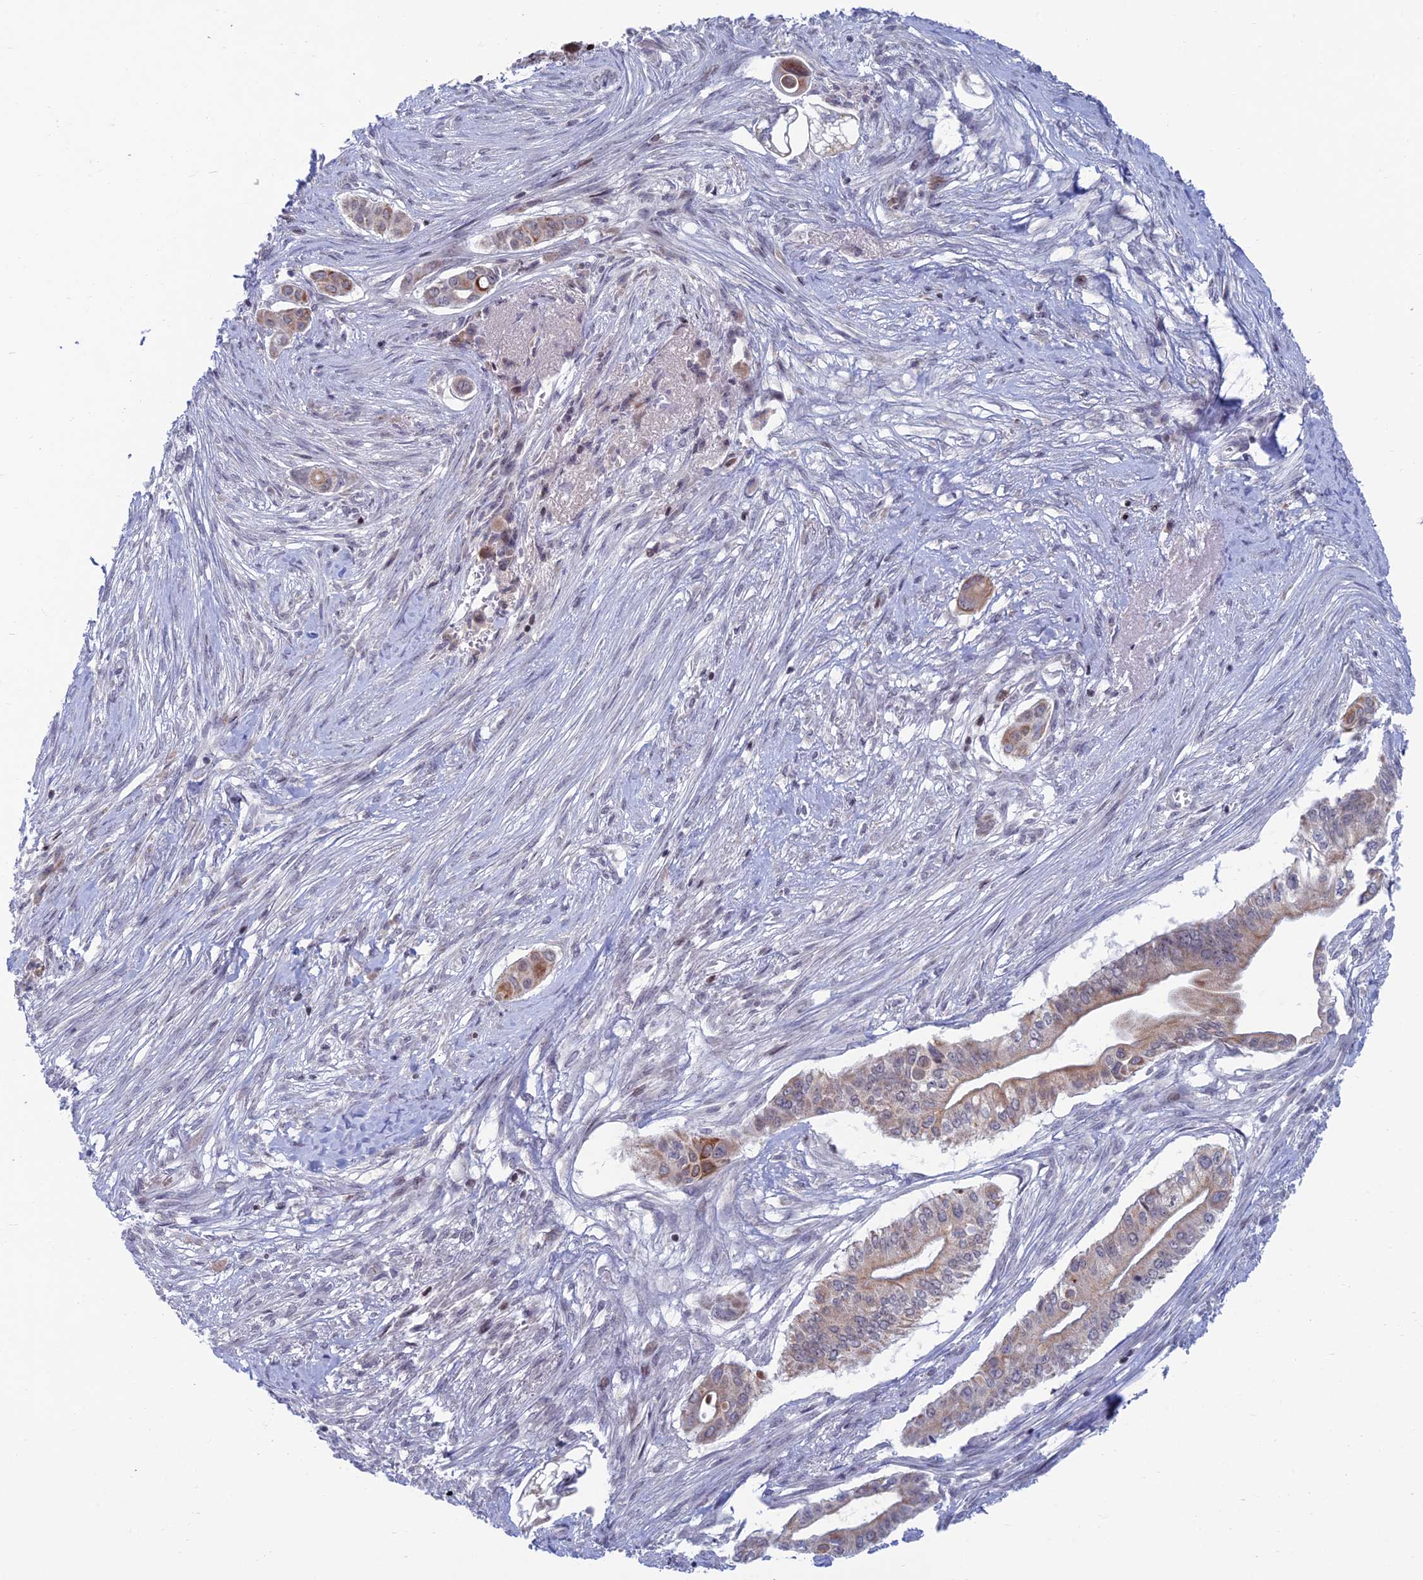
{"staining": {"intensity": "moderate", "quantity": "25%-75%", "location": "cytoplasmic/membranous"}, "tissue": "pancreatic cancer", "cell_type": "Tumor cells", "image_type": "cancer", "snomed": [{"axis": "morphology", "description": "Adenocarcinoma, NOS"}, {"axis": "topography", "description": "Pancreas"}], "caption": "Immunohistochemical staining of pancreatic cancer reveals medium levels of moderate cytoplasmic/membranous protein expression in about 25%-75% of tumor cells. The staining is performed using DAB brown chromogen to label protein expression. The nuclei are counter-stained blue using hematoxylin.", "gene": "AFF3", "patient": {"sex": "male", "age": 68}}